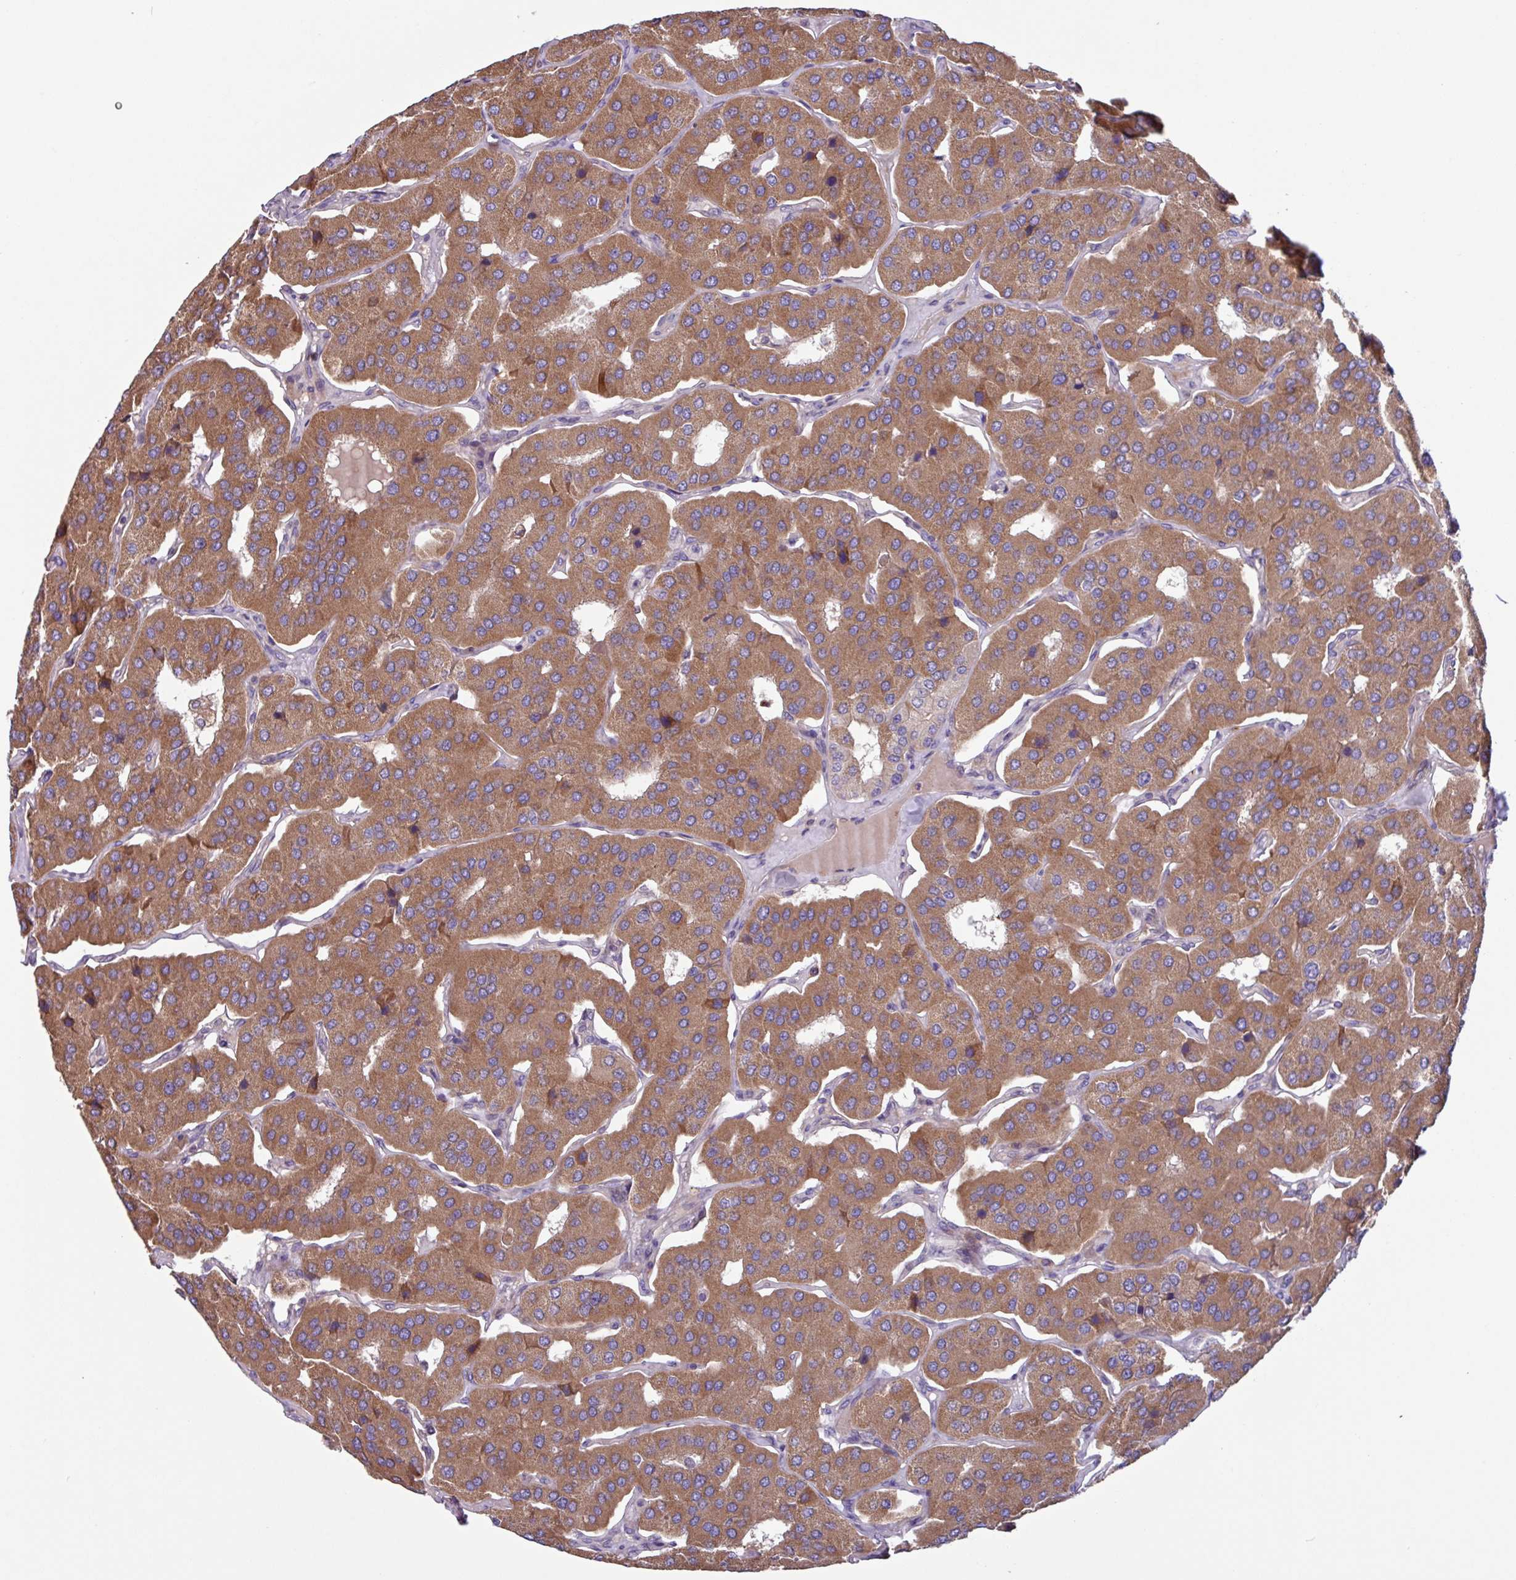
{"staining": {"intensity": "moderate", "quantity": ">75%", "location": "cytoplasmic/membranous"}, "tissue": "parathyroid gland", "cell_type": "Glandular cells", "image_type": "normal", "snomed": [{"axis": "morphology", "description": "Normal tissue, NOS"}, {"axis": "morphology", "description": "Adenoma, NOS"}, {"axis": "topography", "description": "Parathyroid gland"}], "caption": "Glandular cells demonstrate moderate cytoplasmic/membranous positivity in about >75% of cells in benign parathyroid gland.", "gene": "PTPRQ", "patient": {"sex": "female", "age": 86}}